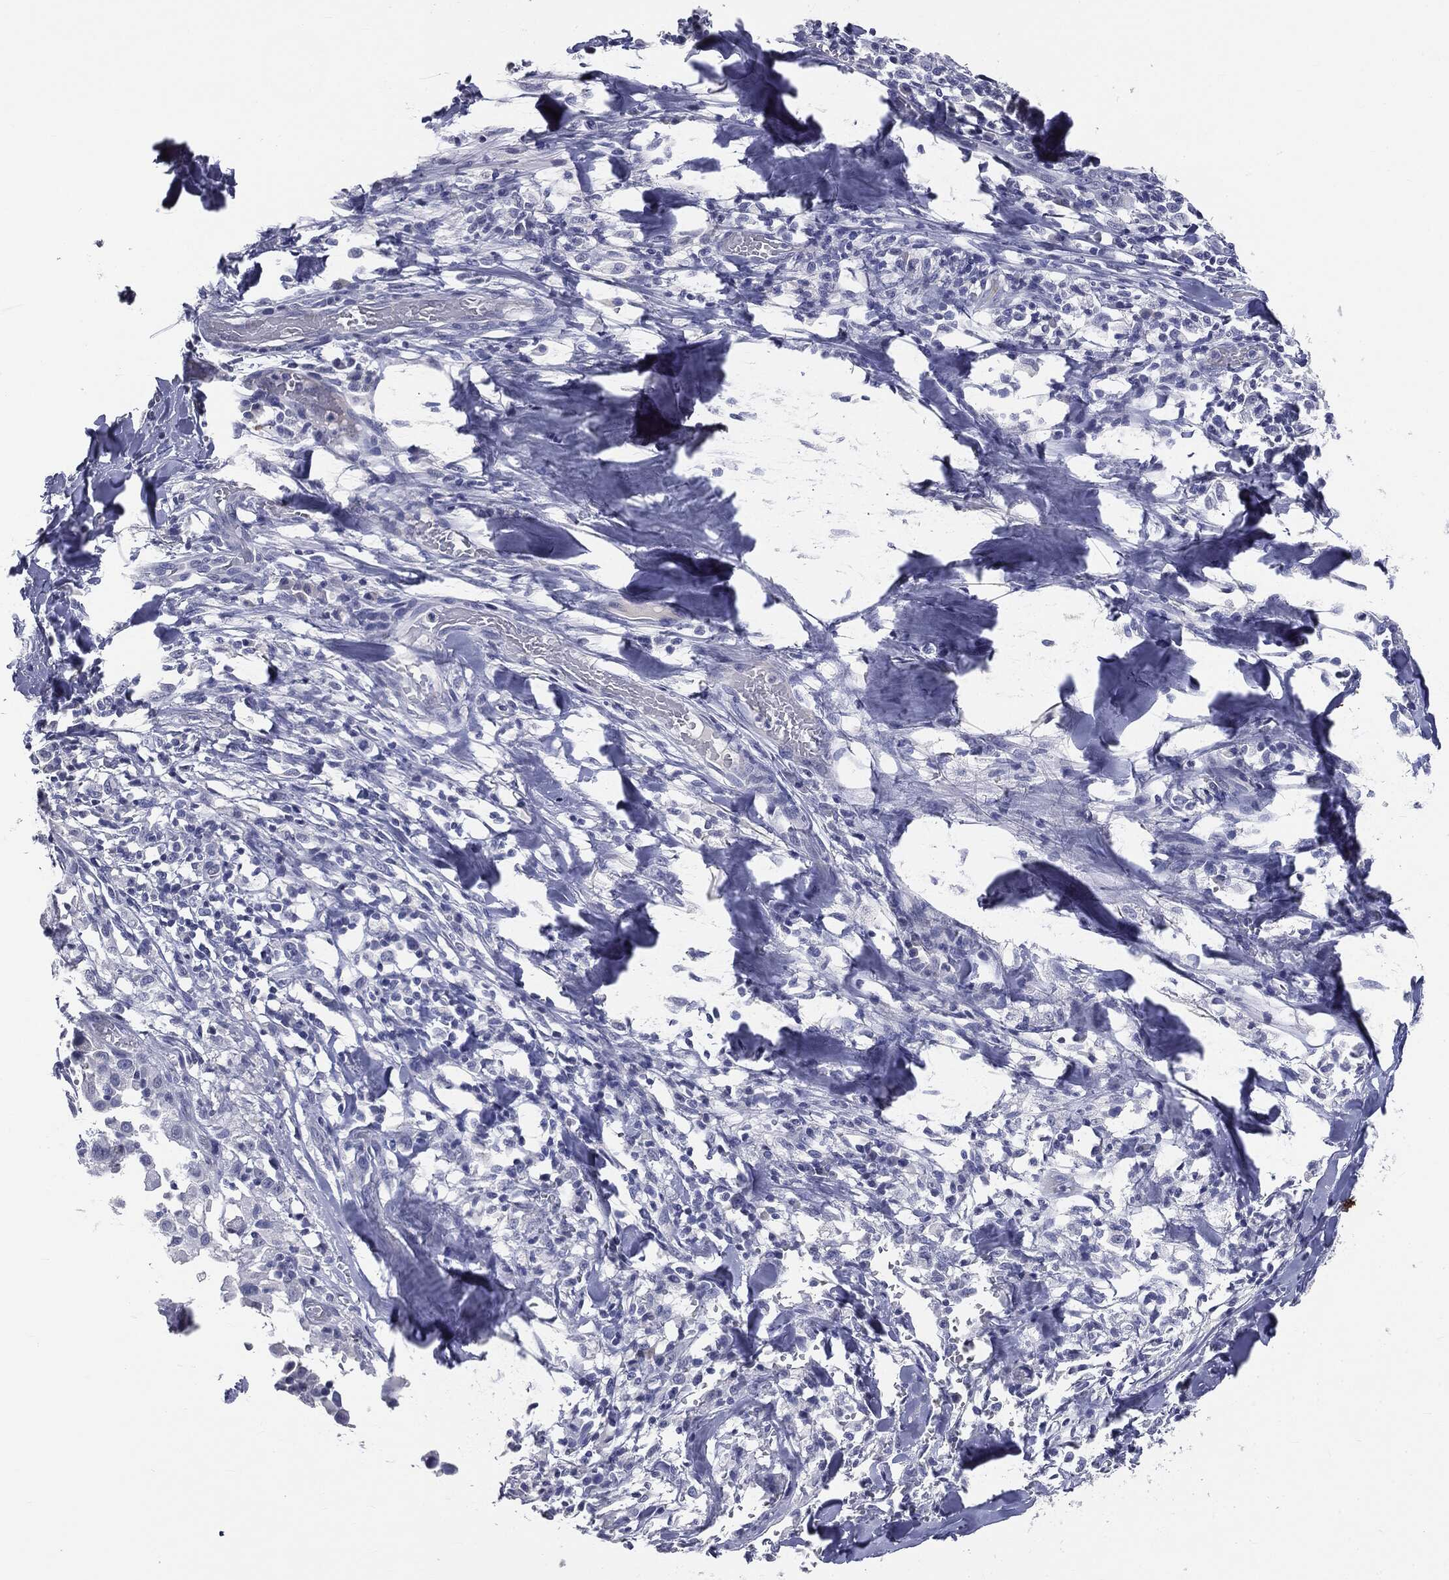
{"staining": {"intensity": "negative", "quantity": "none", "location": "none"}, "tissue": "melanoma", "cell_type": "Tumor cells", "image_type": "cancer", "snomed": [{"axis": "morphology", "description": "Malignant melanoma, Metastatic site"}, {"axis": "topography", "description": "Lymph node"}], "caption": "IHC micrograph of neoplastic tissue: melanoma stained with DAB demonstrates no significant protein expression in tumor cells.", "gene": "AFP", "patient": {"sex": "male", "age": 50}}